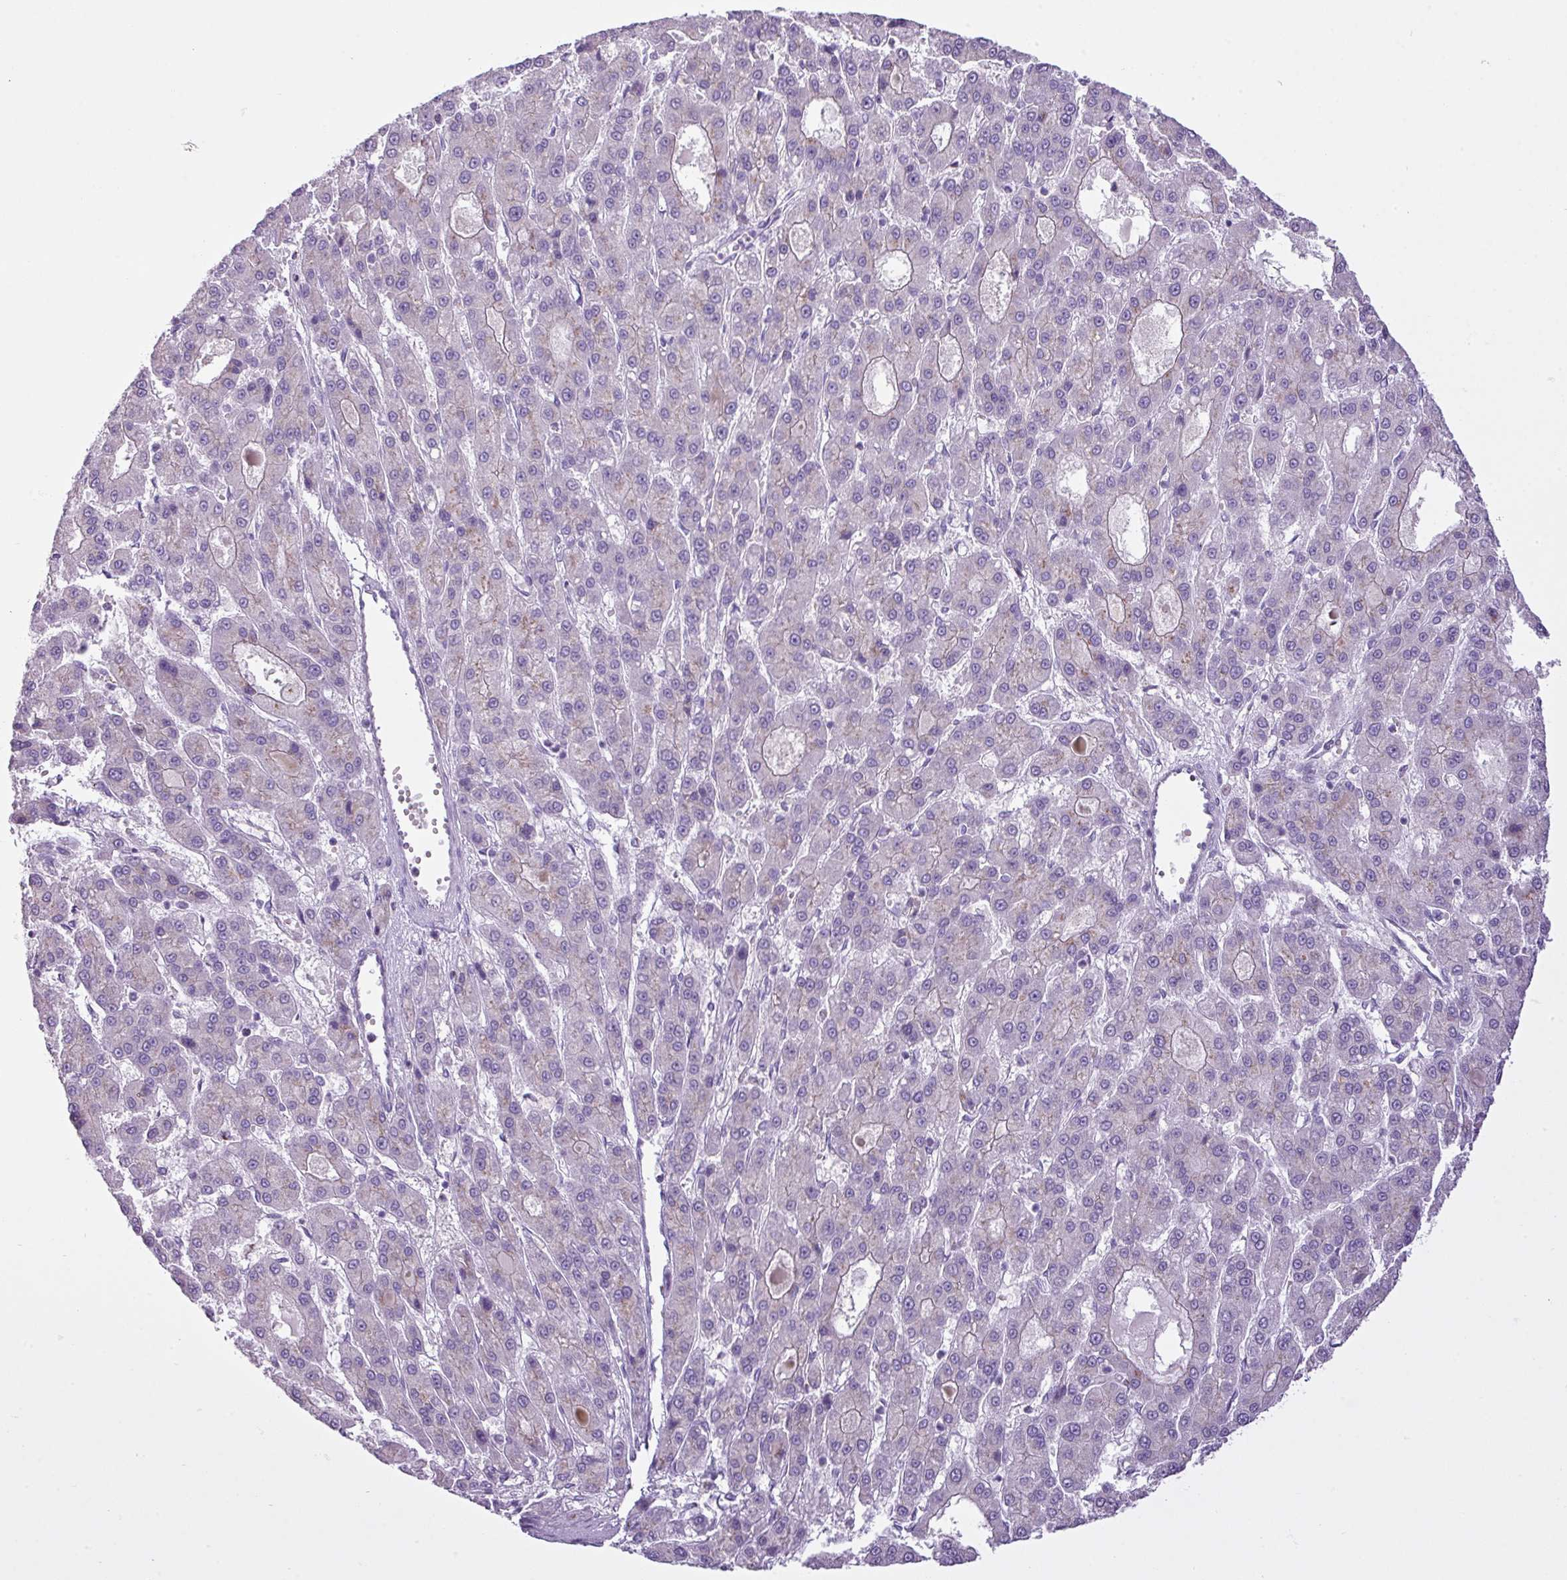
{"staining": {"intensity": "negative", "quantity": "none", "location": "none"}, "tissue": "liver cancer", "cell_type": "Tumor cells", "image_type": "cancer", "snomed": [{"axis": "morphology", "description": "Carcinoma, Hepatocellular, NOS"}, {"axis": "topography", "description": "Liver"}], "caption": "Hepatocellular carcinoma (liver) was stained to show a protein in brown. There is no significant expression in tumor cells.", "gene": "FAM43A", "patient": {"sex": "male", "age": 70}}